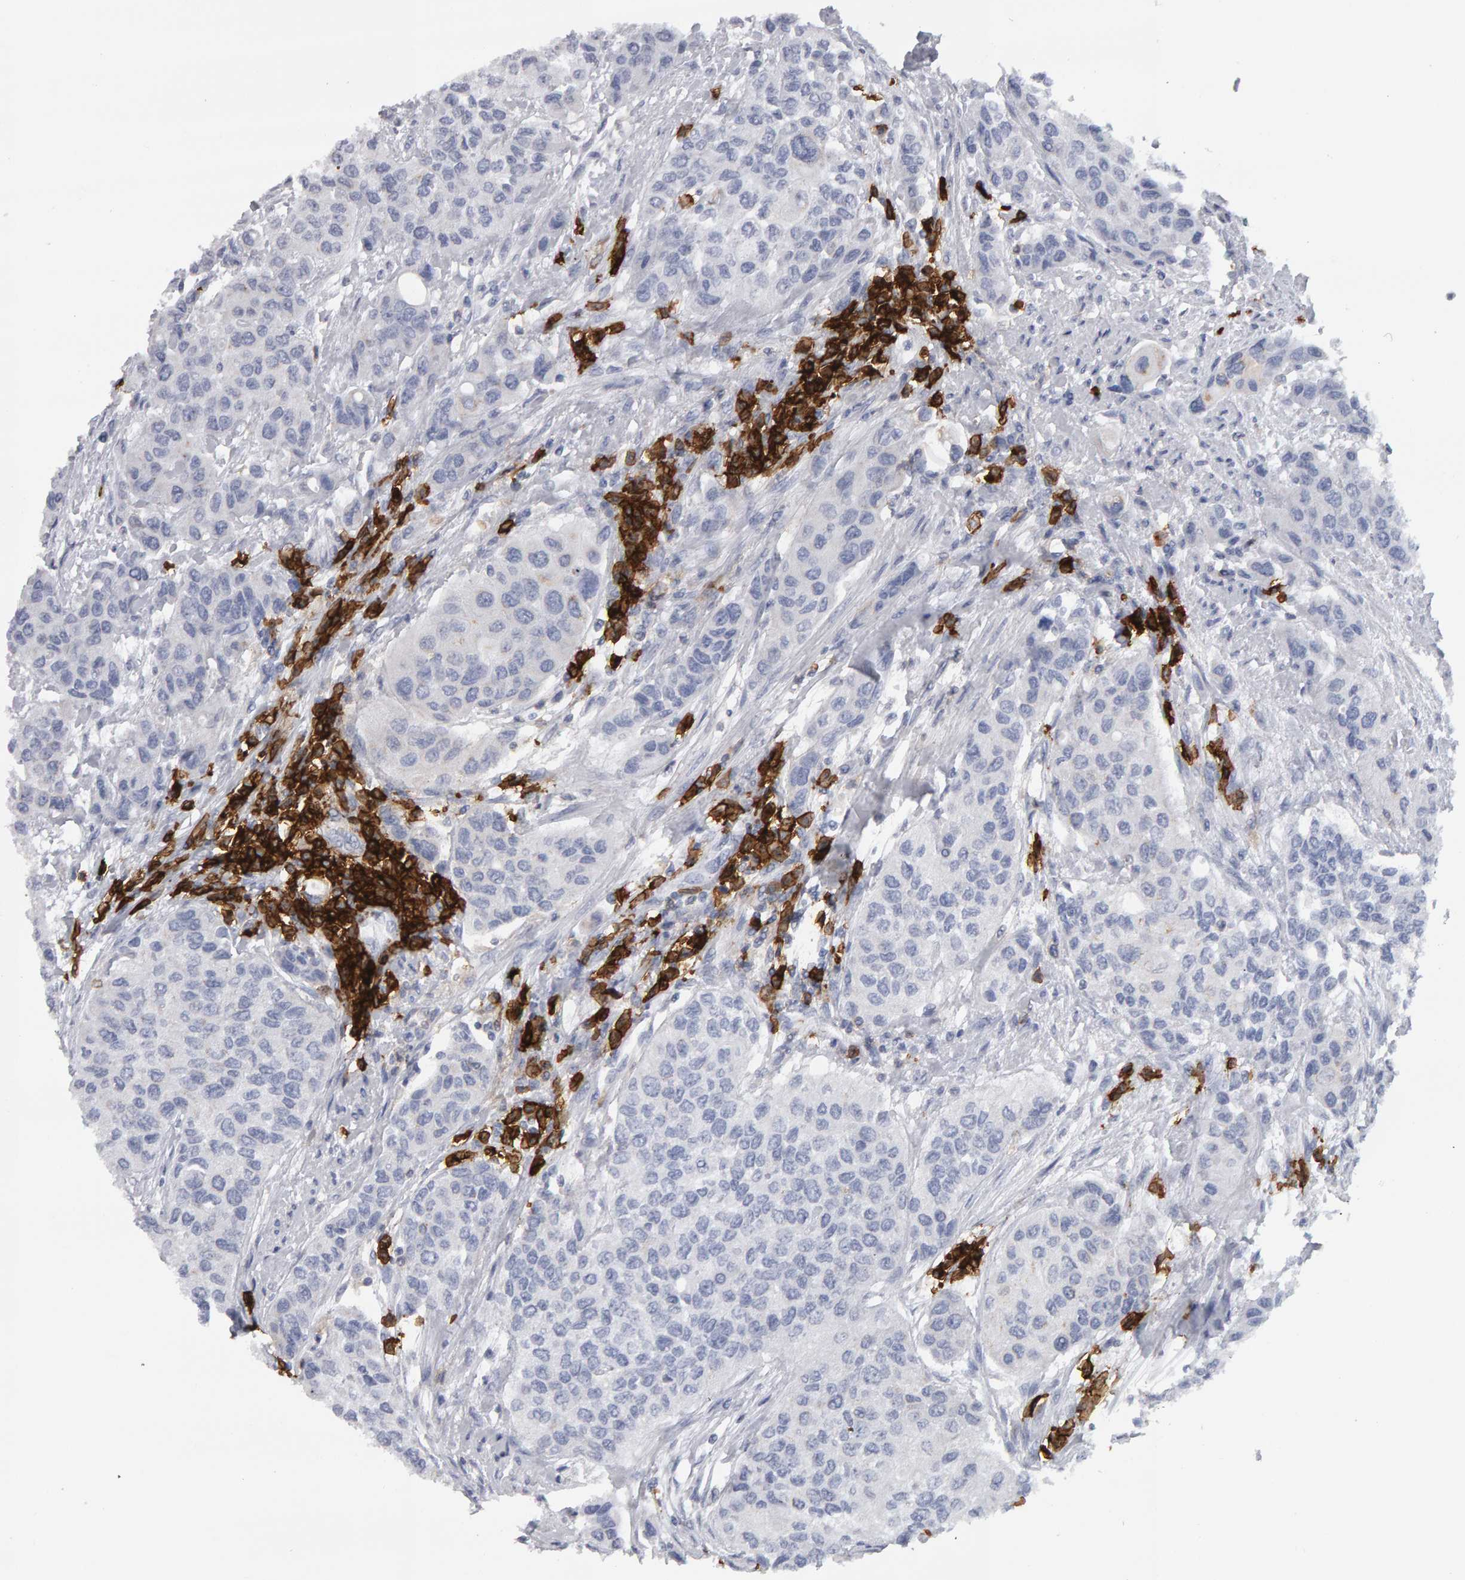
{"staining": {"intensity": "negative", "quantity": "none", "location": "none"}, "tissue": "urothelial cancer", "cell_type": "Tumor cells", "image_type": "cancer", "snomed": [{"axis": "morphology", "description": "Urothelial carcinoma, High grade"}, {"axis": "topography", "description": "Urinary bladder"}], "caption": "Image shows no protein staining in tumor cells of urothelial cancer tissue.", "gene": "CD38", "patient": {"sex": "female", "age": 56}}